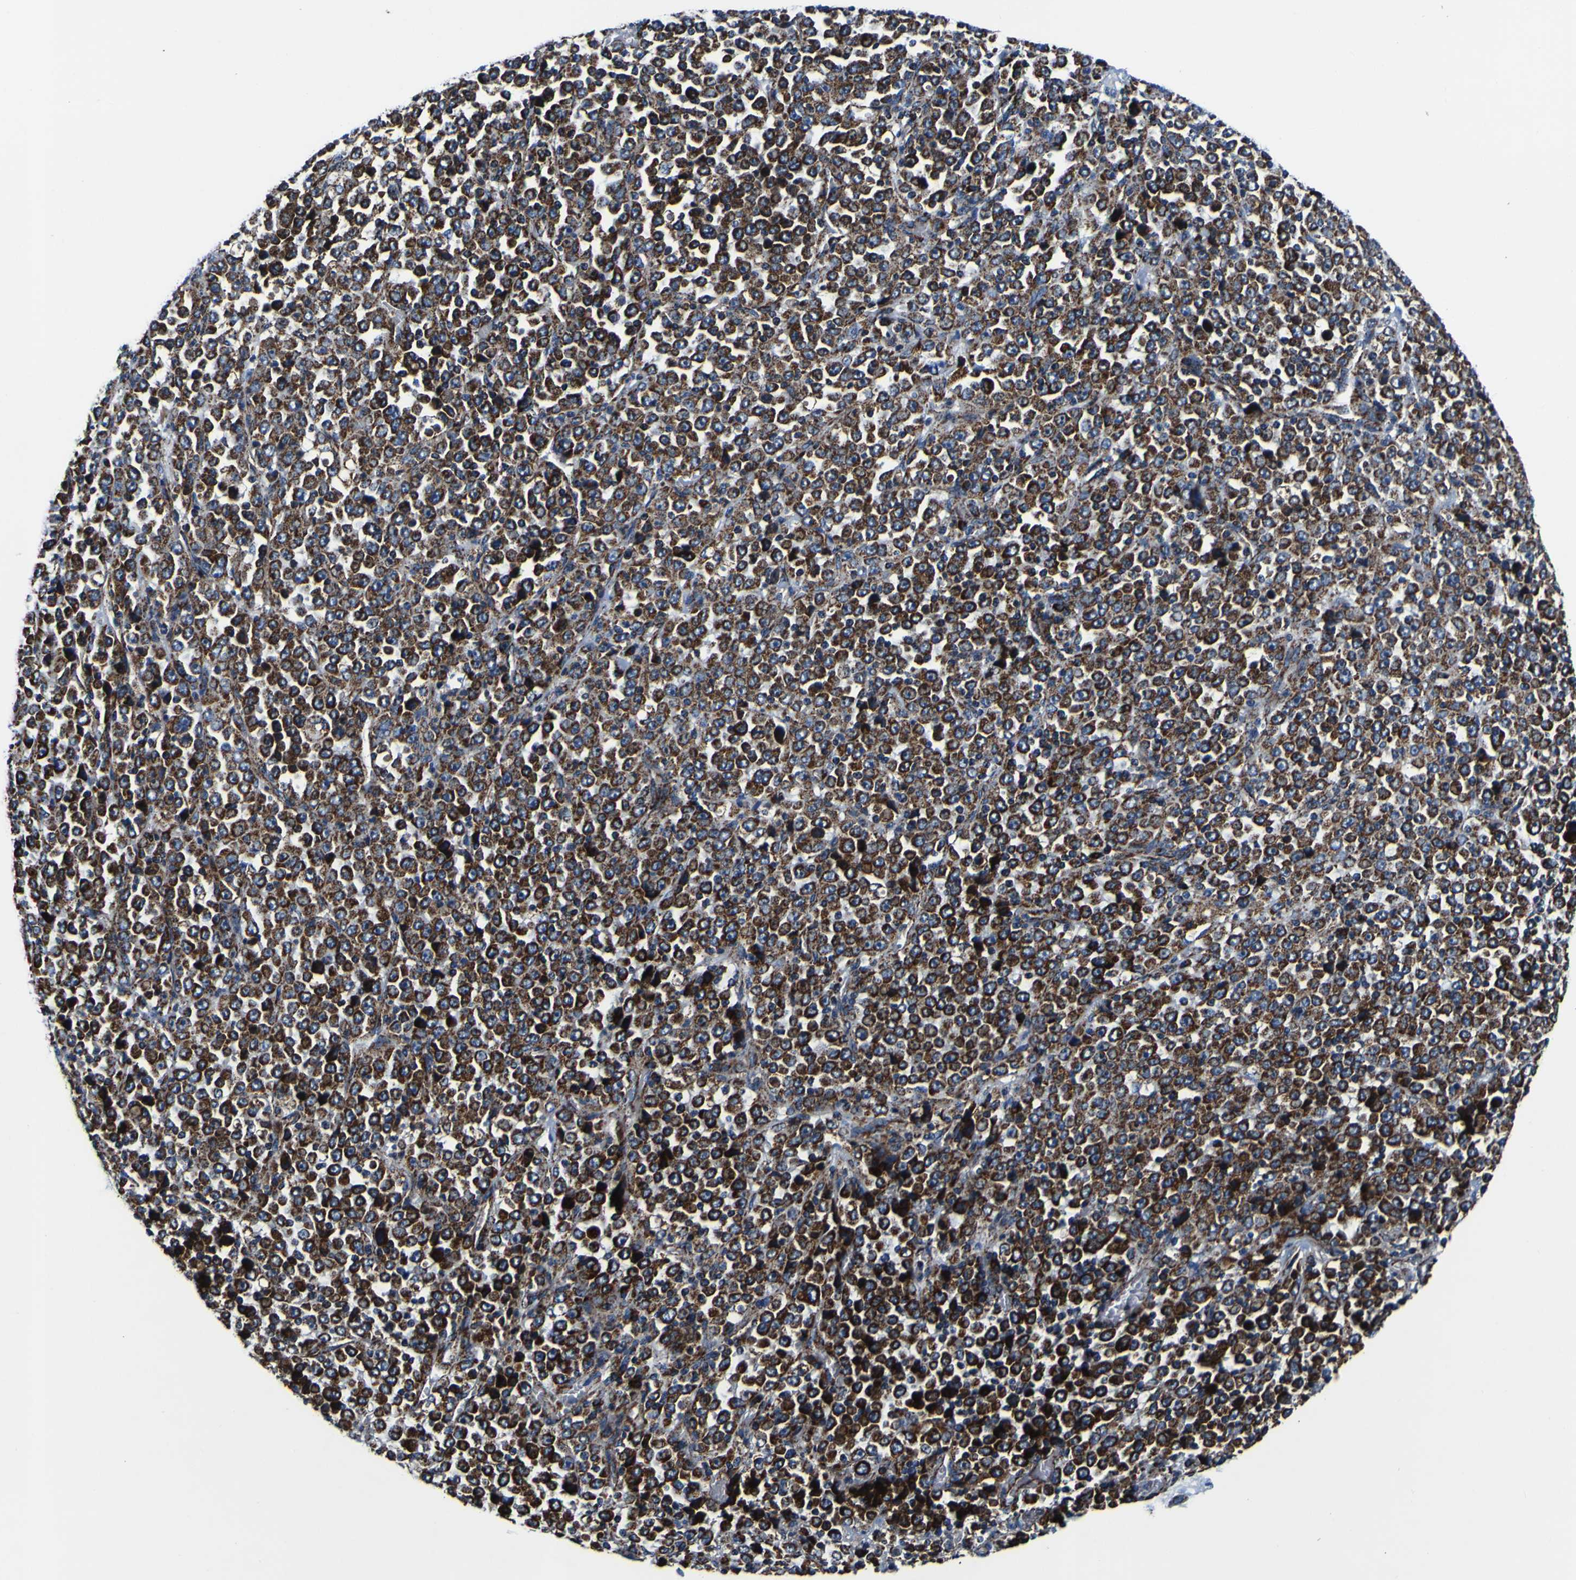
{"staining": {"intensity": "strong", "quantity": ">75%", "location": "cytoplasmic/membranous"}, "tissue": "stomach cancer", "cell_type": "Tumor cells", "image_type": "cancer", "snomed": [{"axis": "morphology", "description": "Normal tissue, NOS"}, {"axis": "morphology", "description": "Adenocarcinoma, NOS"}, {"axis": "topography", "description": "Stomach, upper"}, {"axis": "topography", "description": "Stomach"}], "caption": "A high-resolution photomicrograph shows immunohistochemistry staining of stomach cancer, which exhibits strong cytoplasmic/membranous expression in about >75% of tumor cells.", "gene": "PTRH2", "patient": {"sex": "male", "age": 59}}